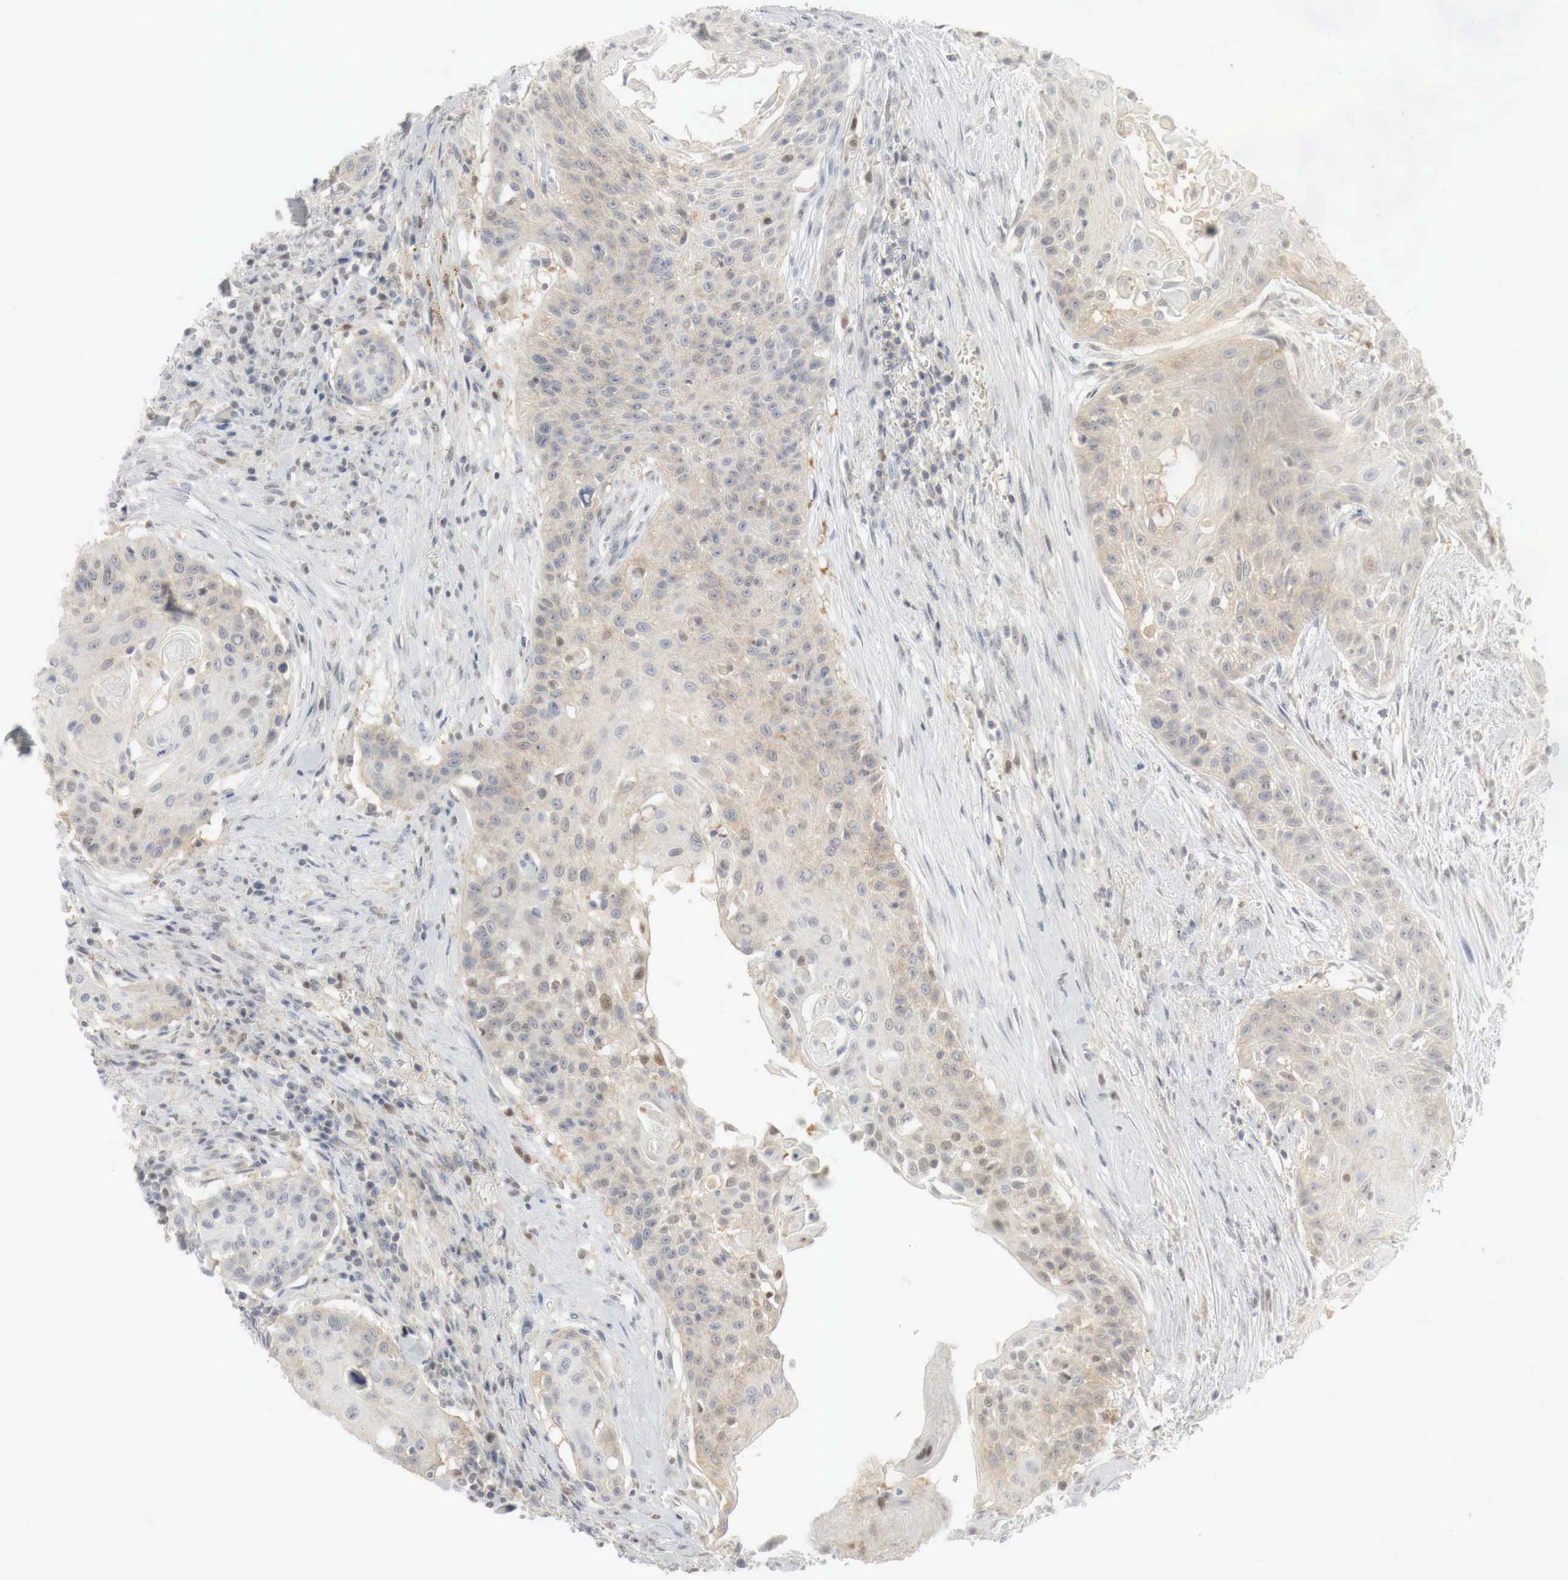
{"staining": {"intensity": "weak", "quantity": "25%-75%", "location": "cytoplasmic/membranous,nuclear"}, "tissue": "head and neck cancer", "cell_type": "Tumor cells", "image_type": "cancer", "snomed": [{"axis": "morphology", "description": "Squamous cell carcinoma, NOS"}, {"axis": "morphology", "description": "Squamous cell carcinoma, metastatic, NOS"}, {"axis": "topography", "description": "Lymph node"}, {"axis": "topography", "description": "Salivary gland"}, {"axis": "topography", "description": "Head-Neck"}], "caption": "Head and neck cancer was stained to show a protein in brown. There is low levels of weak cytoplasmic/membranous and nuclear expression in approximately 25%-75% of tumor cells. (brown staining indicates protein expression, while blue staining denotes nuclei).", "gene": "MYC", "patient": {"sex": "female", "age": 74}}